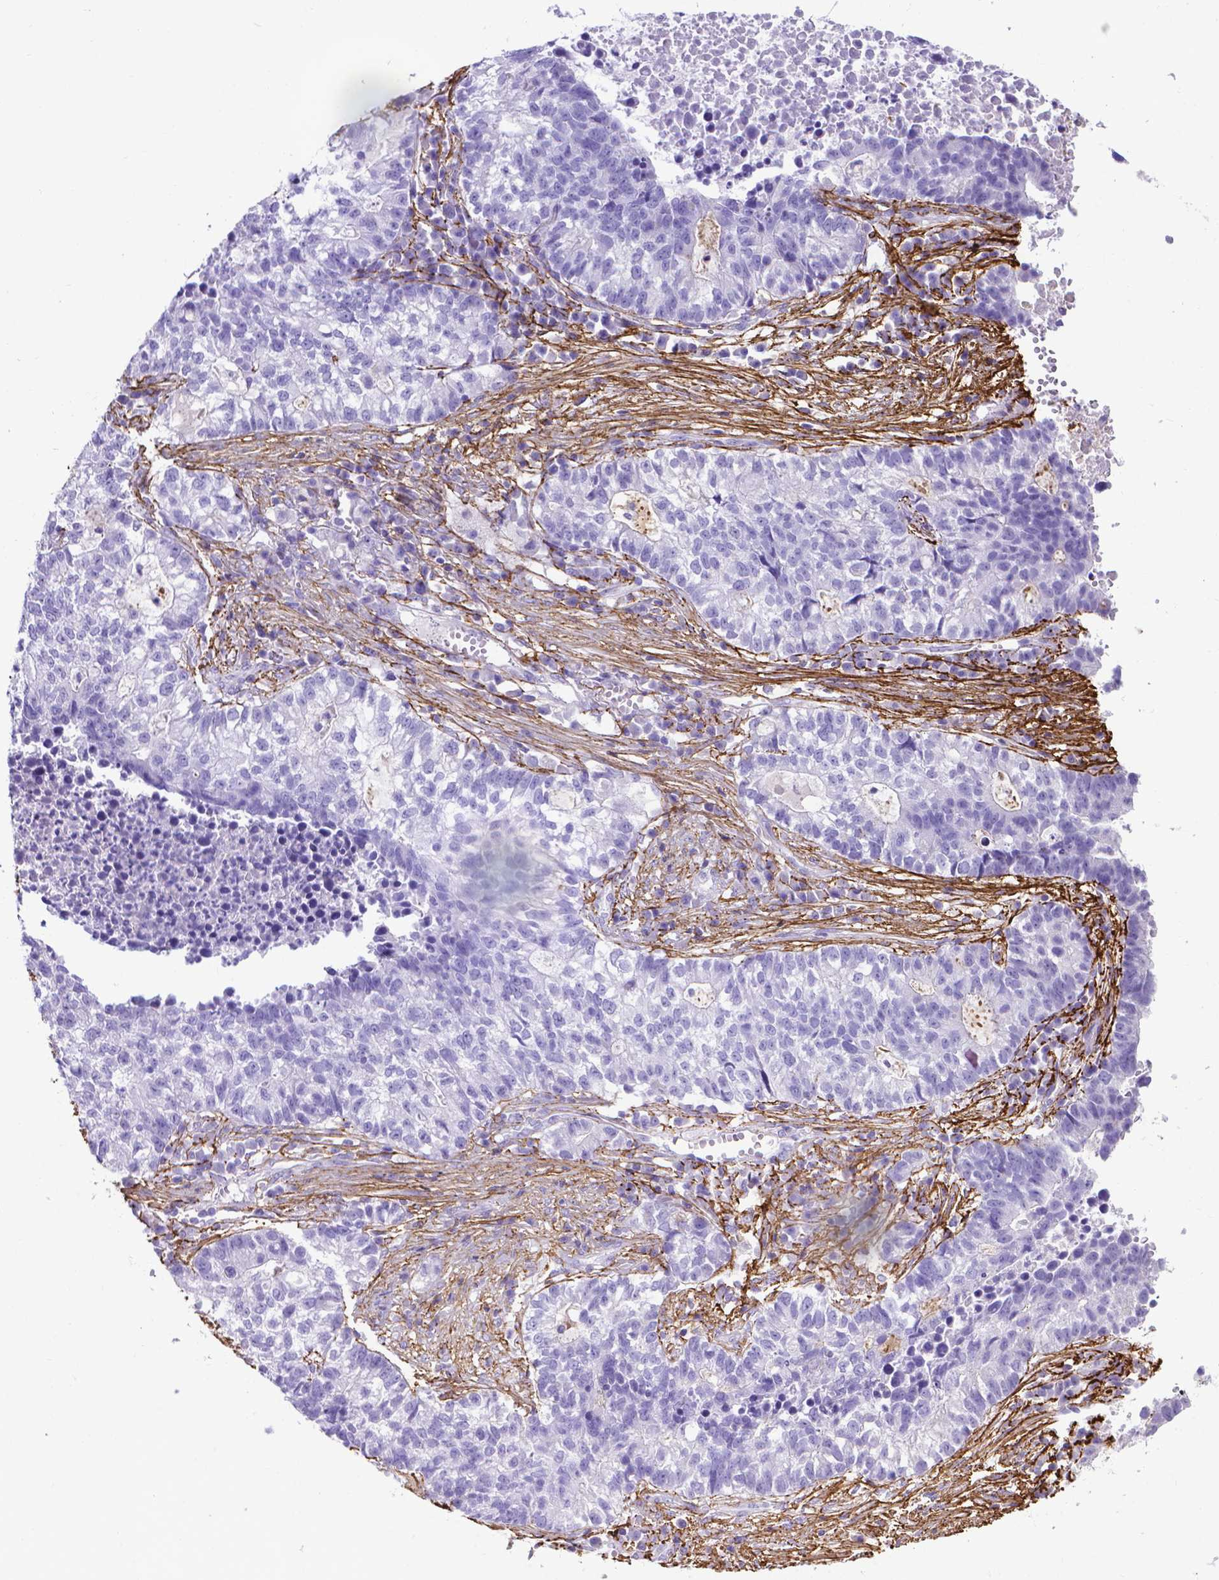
{"staining": {"intensity": "negative", "quantity": "none", "location": "none"}, "tissue": "lung cancer", "cell_type": "Tumor cells", "image_type": "cancer", "snomed": [{"axis": "morphology", "description": "Adenocarcinoma, NOS"}, {"axis": "topography", "description": "Lung"}], "caption": "Human lung adenocarcinoma stained for a protein using IHC shows no staining in tumor cells.", "gene": "MFAP2", "patient": {"sex": "male", "age": 57}}